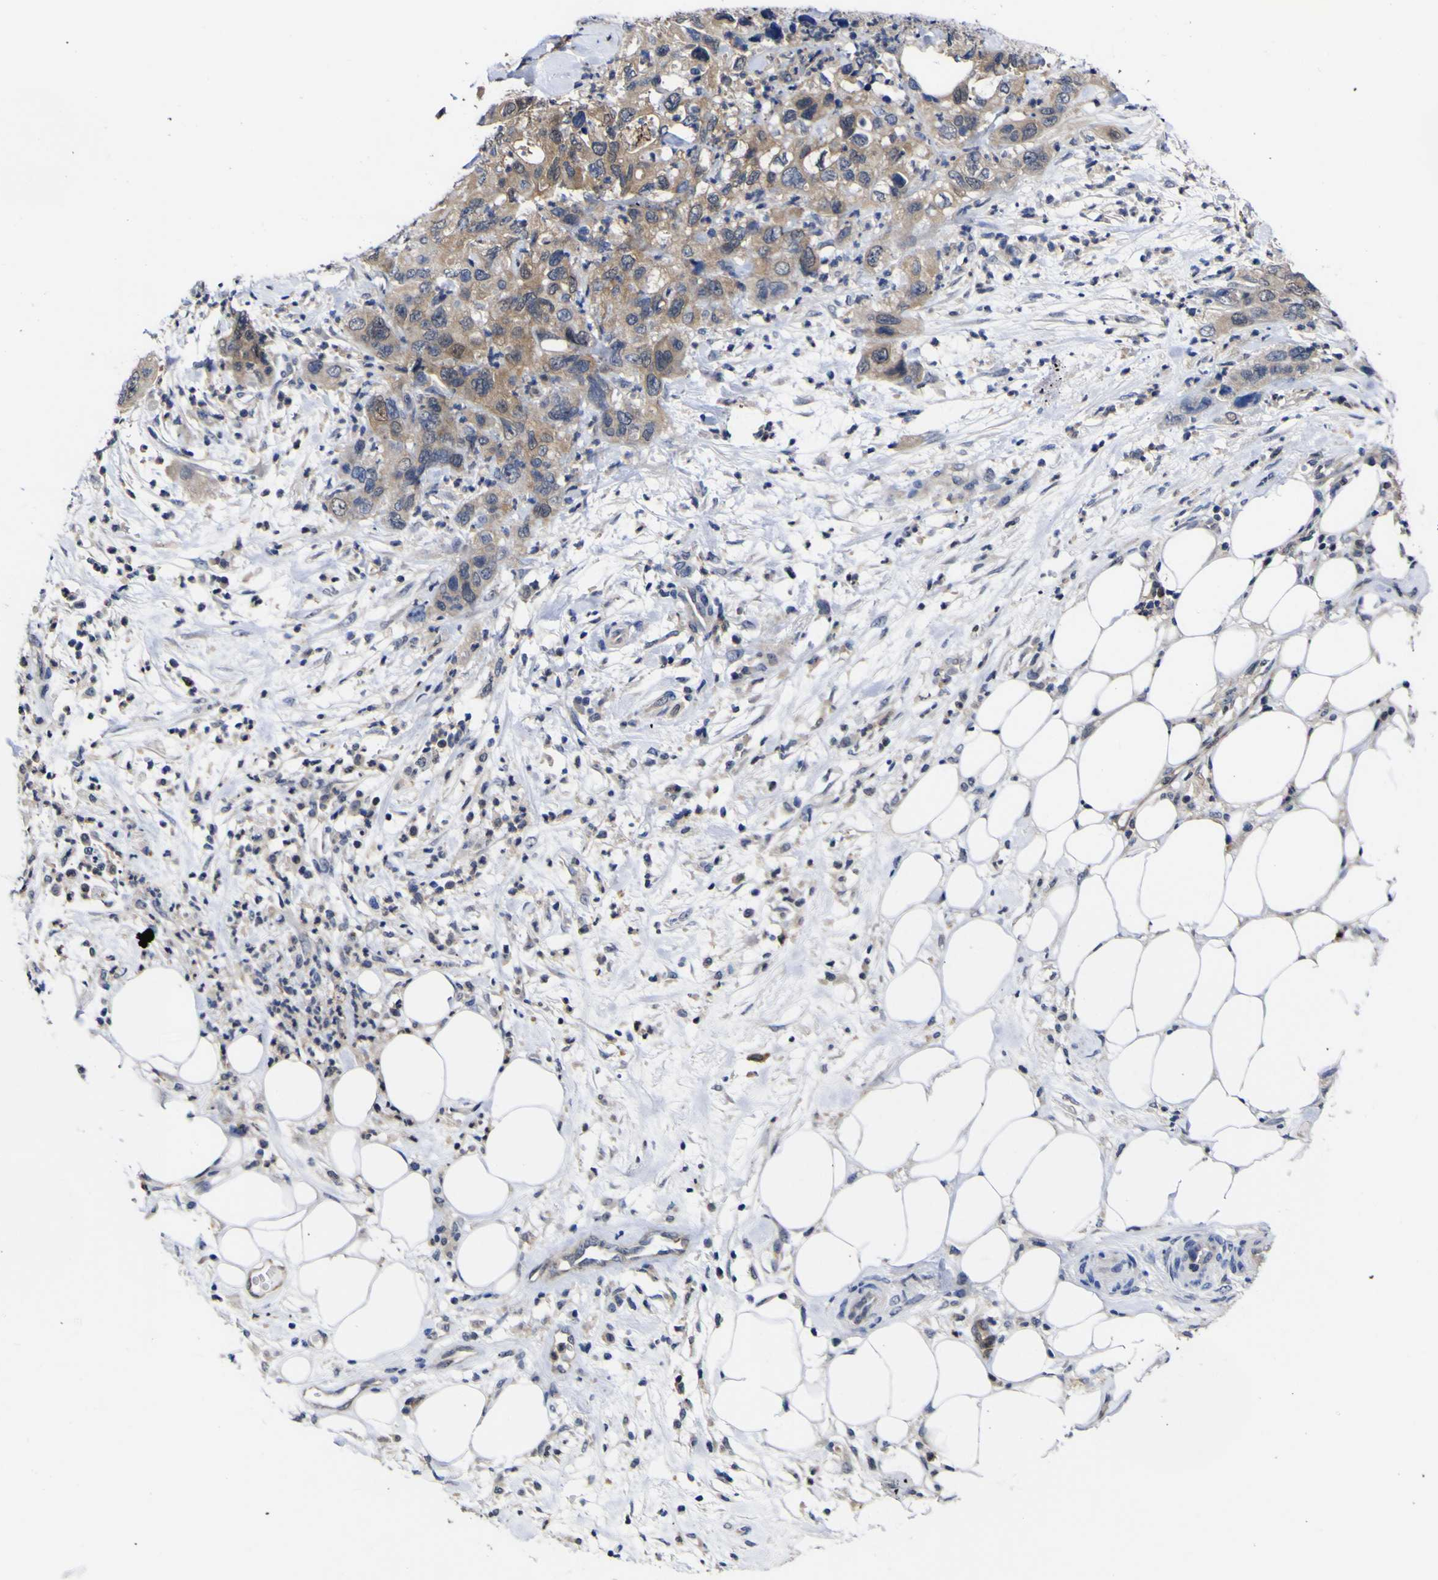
{"staining": {"intensity": "moderate", "quantity": ">75%", "location": "cytoplasmic/membranous"}, "tissue": "pancreatic cancer", "cell_type": "Tumor cells", "image_type": "cancer", "snomed": [{"axis": "morphology", "description": "Adenocarcinoma, NOS"}, {"axis": "topography", "description": "Pancreas"}], "caption": "Pancreatic cancer stained with DAB (3,3'-diaminobenzidine) immunohistochemistry shows medium levels of moderate cytoplasmic/membranous expression in about >75% of tumor cells. (Brightfield microscopy of DAB IHC at high magnification).", "gene": "CASP6", "patient": {"sex": "female", "age": 71}}